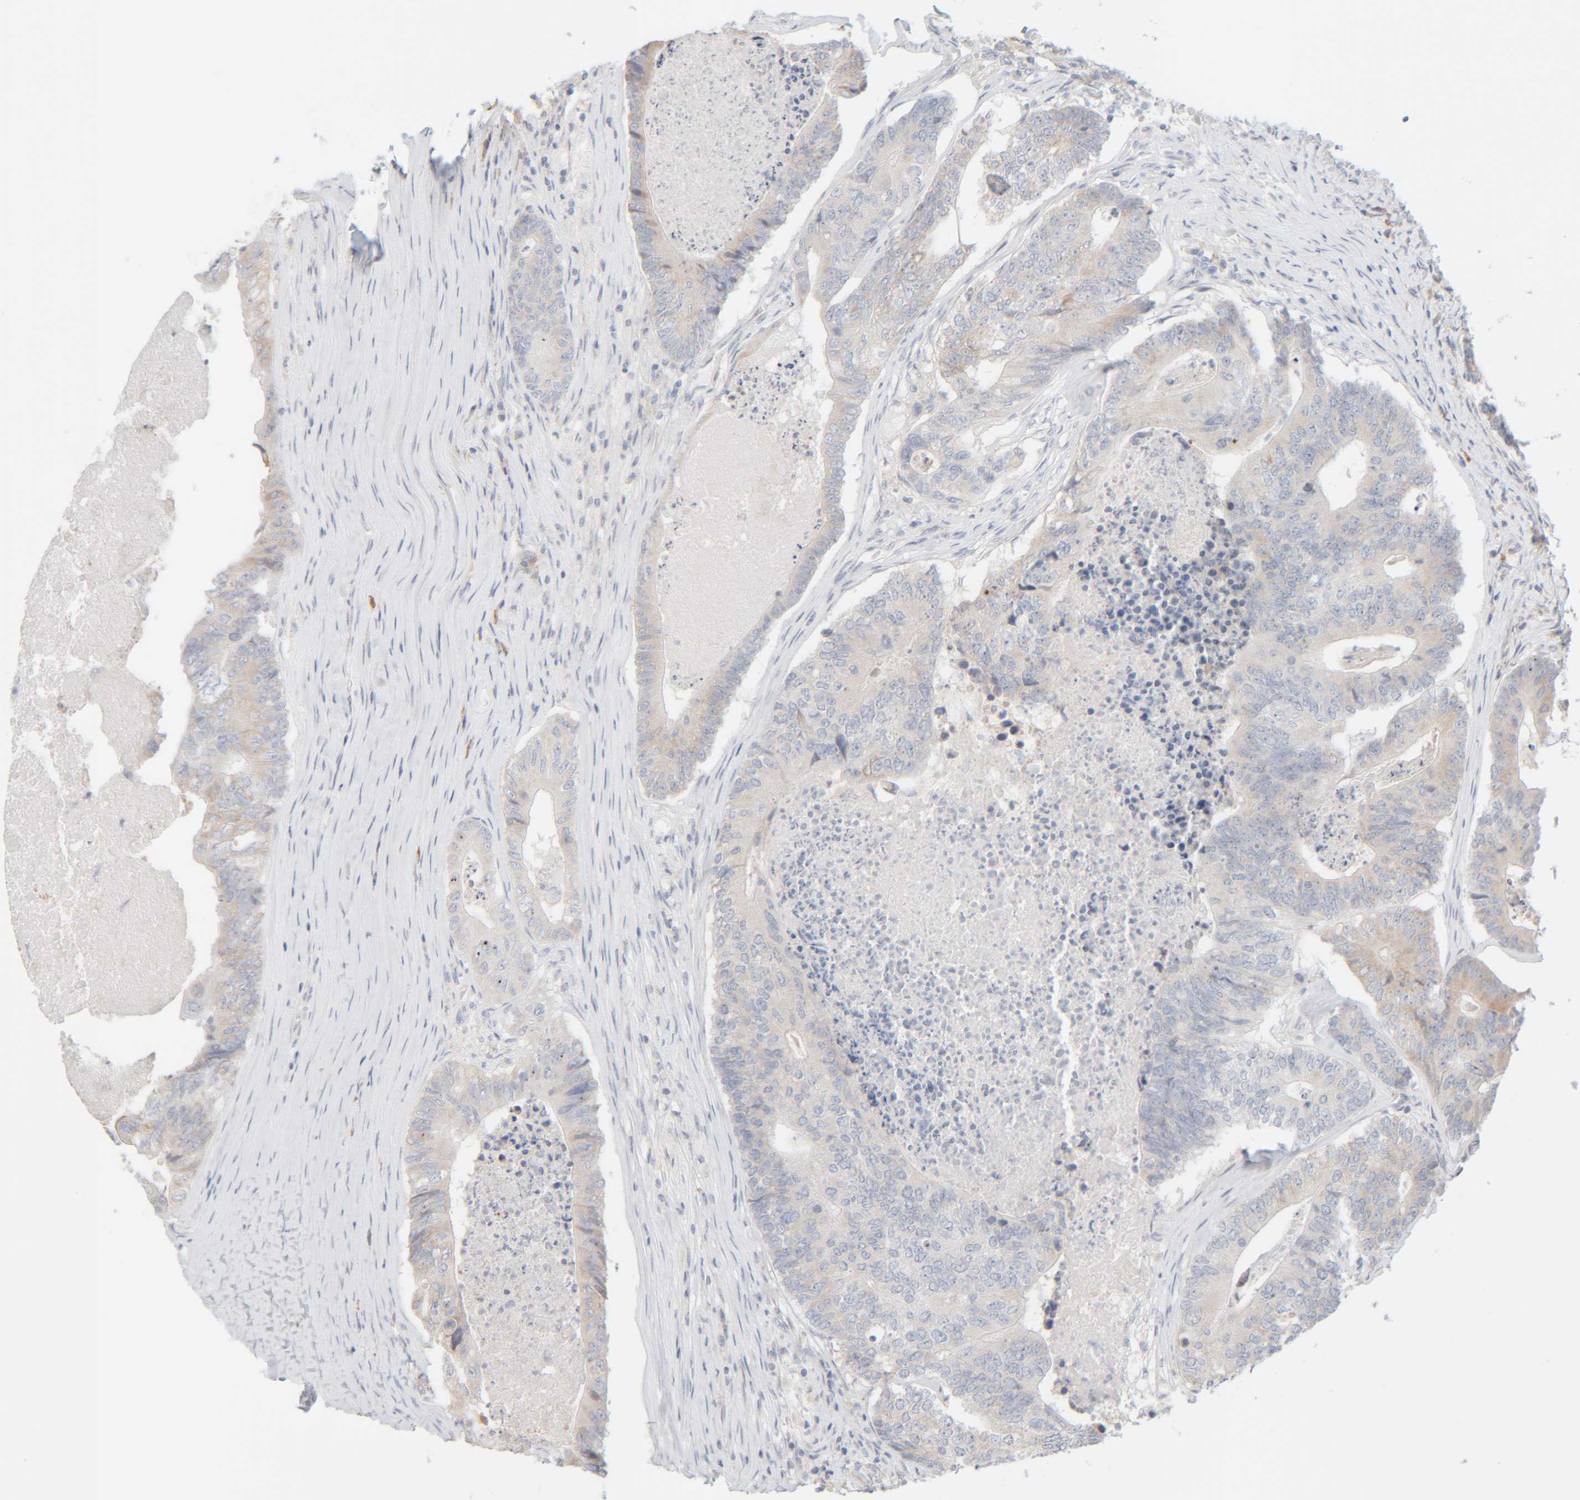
{"staining": {"intensity": "negative", "quantity": "none", "location": "none"}, "tissue": "colorectal cancer", "cell_type": "Tumor cells", "image_type": "cancer", "snomed": [{"axis": "morphology", "description": "Adenocarcinoma, NOS"}, {"axis": "topography", "description": "Colon"}], "caption": "IHC of human adenocarcinoma (colorectal) shows no staining in tumor cells.", "gene": "RIDA", "patient": {"sex": "female", "age": 67}}